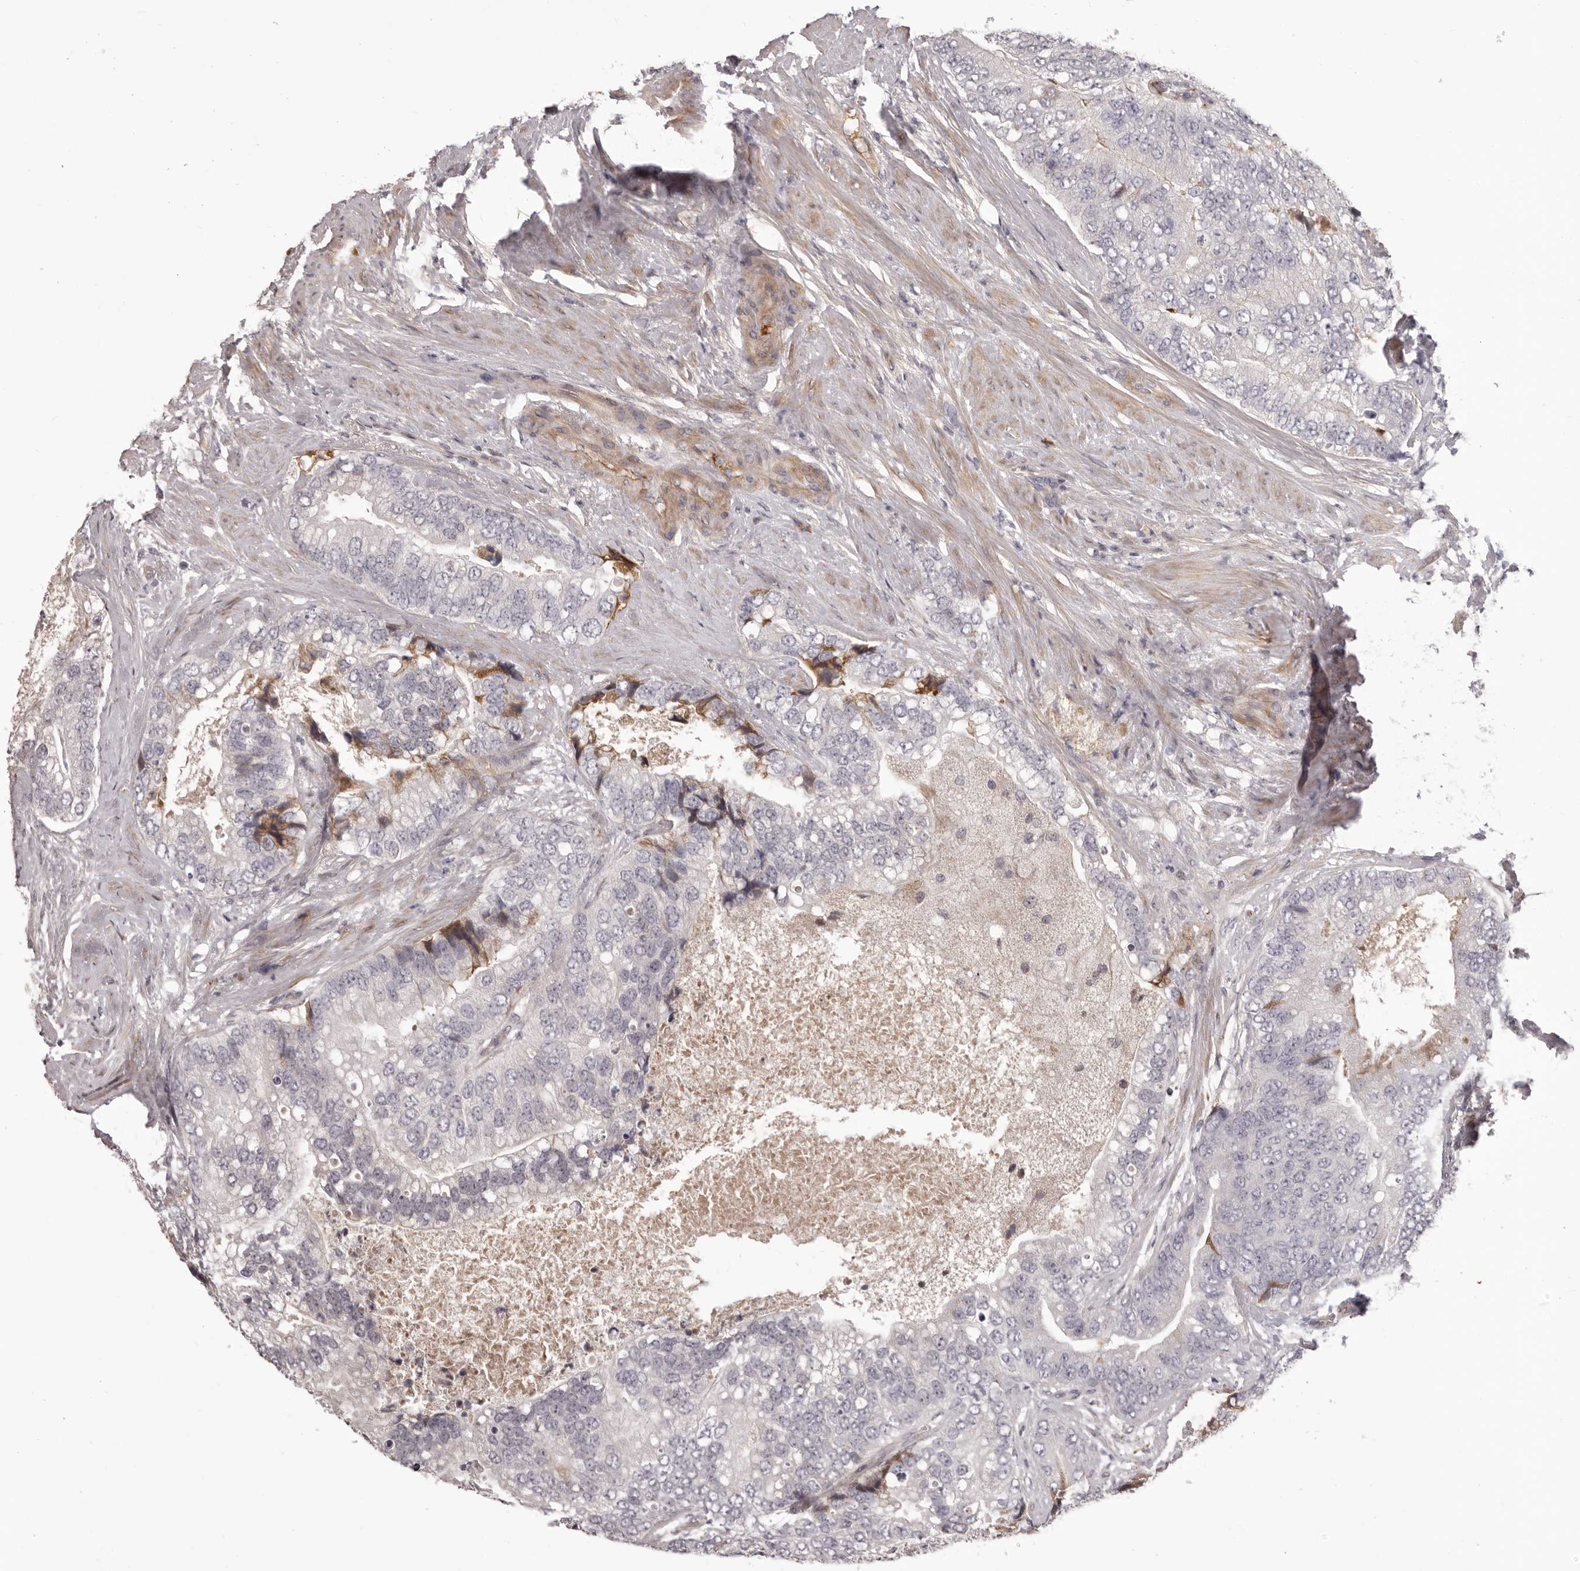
{"staining": {"intensity": "negative", "quantity": "none", "location": "none"}, "tissue": "prostate cancer", "cell_type": "Tumor cells", "image_type": "cancer", "snomed": [{"axis": "morphology", "description": "Adenocarcinoma, High grade"}, {"axis": "topography", "description": "Prostate"}], "caption": "Tumor cells show no significant expression in prostate cancer.", "gene": "OTUD3", "patient": {"sex": "male", "age": 70}}